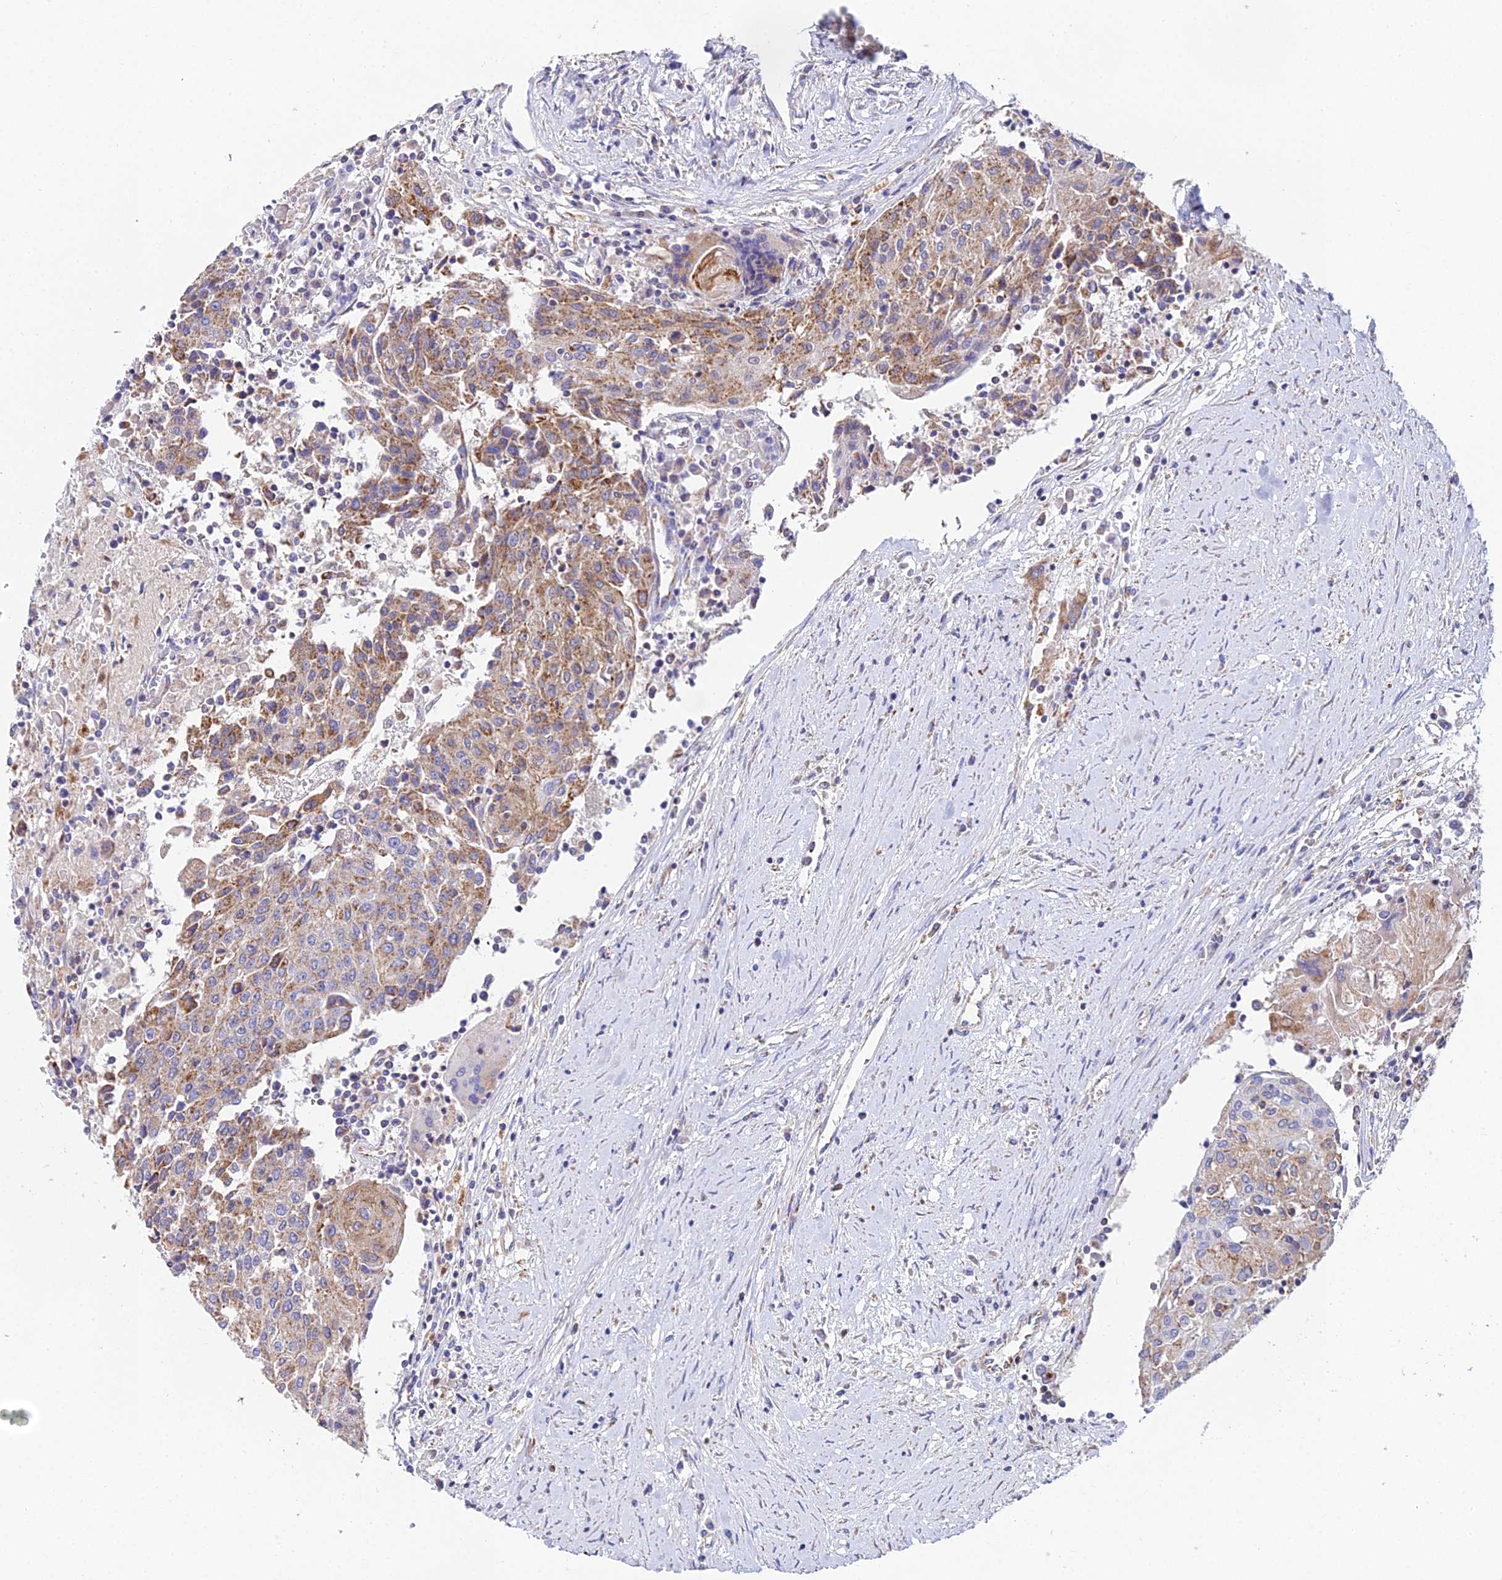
{"staining": {"intensity": "moderate", "quantity": ">75%", "location": "cytoplasmic/membranous"}, "tissue": "urothelial cancer", "cell_type": "Tumor cells", "image_type": "cancer", "snomed": [{"axis": "morphology", "description": "Urothelial carcinoma, High grade"}, {"axis": "topography", "description": "Urinary bladder"}], "caption": "An image of human urothelial carcinoma (high-grade) stained for a protein exhibits moderate cytoplasmic/membranous brown staining in tumor cells. Using DAB (brown) and hematoxylin (blue) stains, captured at high magnification using brightfield microscopy.", "gene": "NIPSNAP3A", "patient": {"sex": "female", "age": 85}}